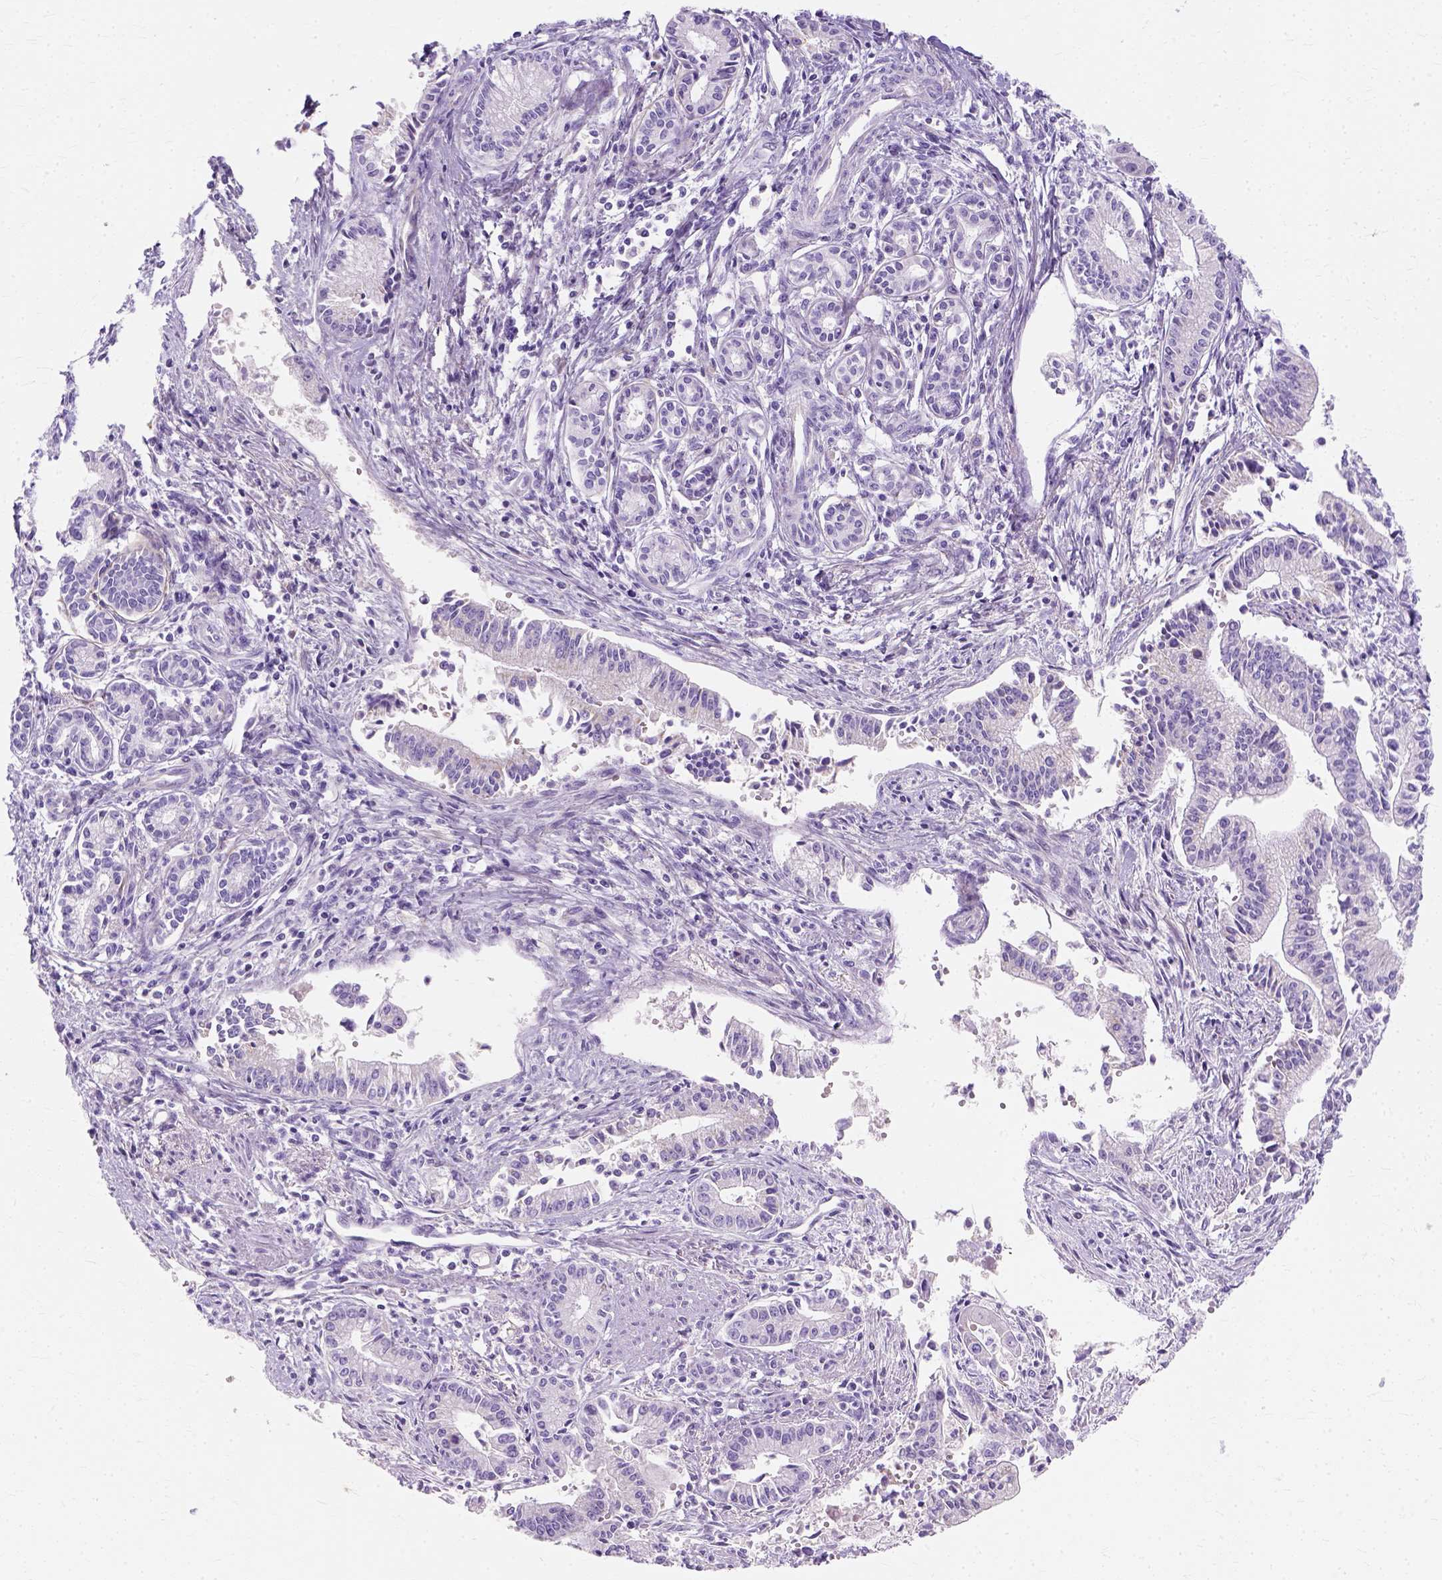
{"staining": {"intensity": "negative", "quantity": "none", "location": "none"}, "tissue": "pancreatic cancer", "cell_type": "Tumor cells", "image_type": "cancer", "snomed": [{"axis": "morphology", "description": "Adenocarcinoma, NOS"}, {"axis": "topography", "description": "Pancreas"}], "caption": "IHC of human pancreatic adenocarcinoma shows no staining in tumor cells.", "gene": "MYH15", "patient": {"sex": "female", "age": 65}}